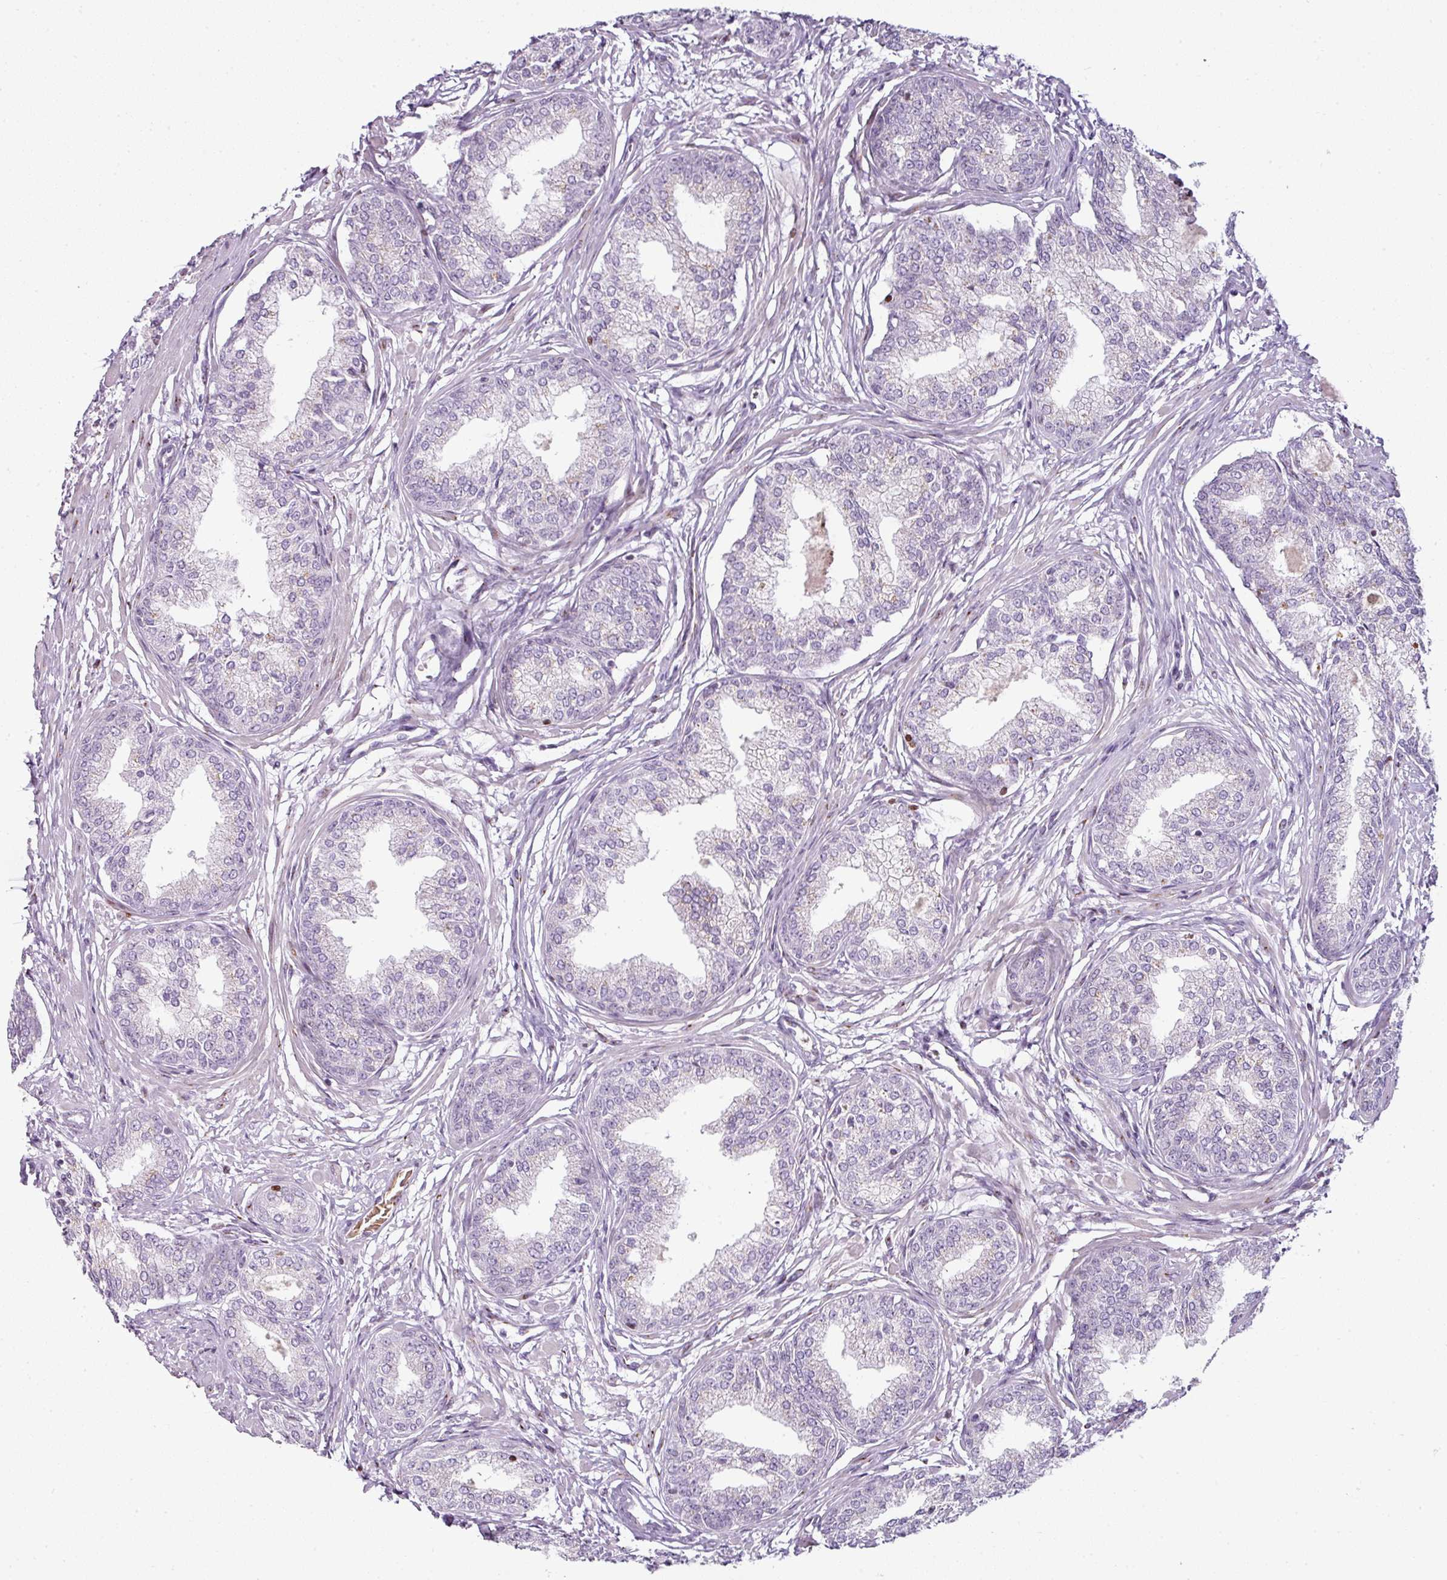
{"staining": {"intensity": "negative", "quantity": "none", "location": "none"}, "tissue": "prostate cancer", "cell_type": "Tumor cells", "image_type": "cancer", "snomed": [{"axis": "morphology", "description": "Adenocarcinoma, High grade"}, {"axis": "topography", "description": "Prostate"}], "caption": "This is a photomicrograph of immunohistochemistry (IHC) staining of prostate cancer (high-grade adenocarcinoma), which shows no expression in tumor cells.", "gene": "SYT8", "patient": {"sex": "male", "age": 67}}